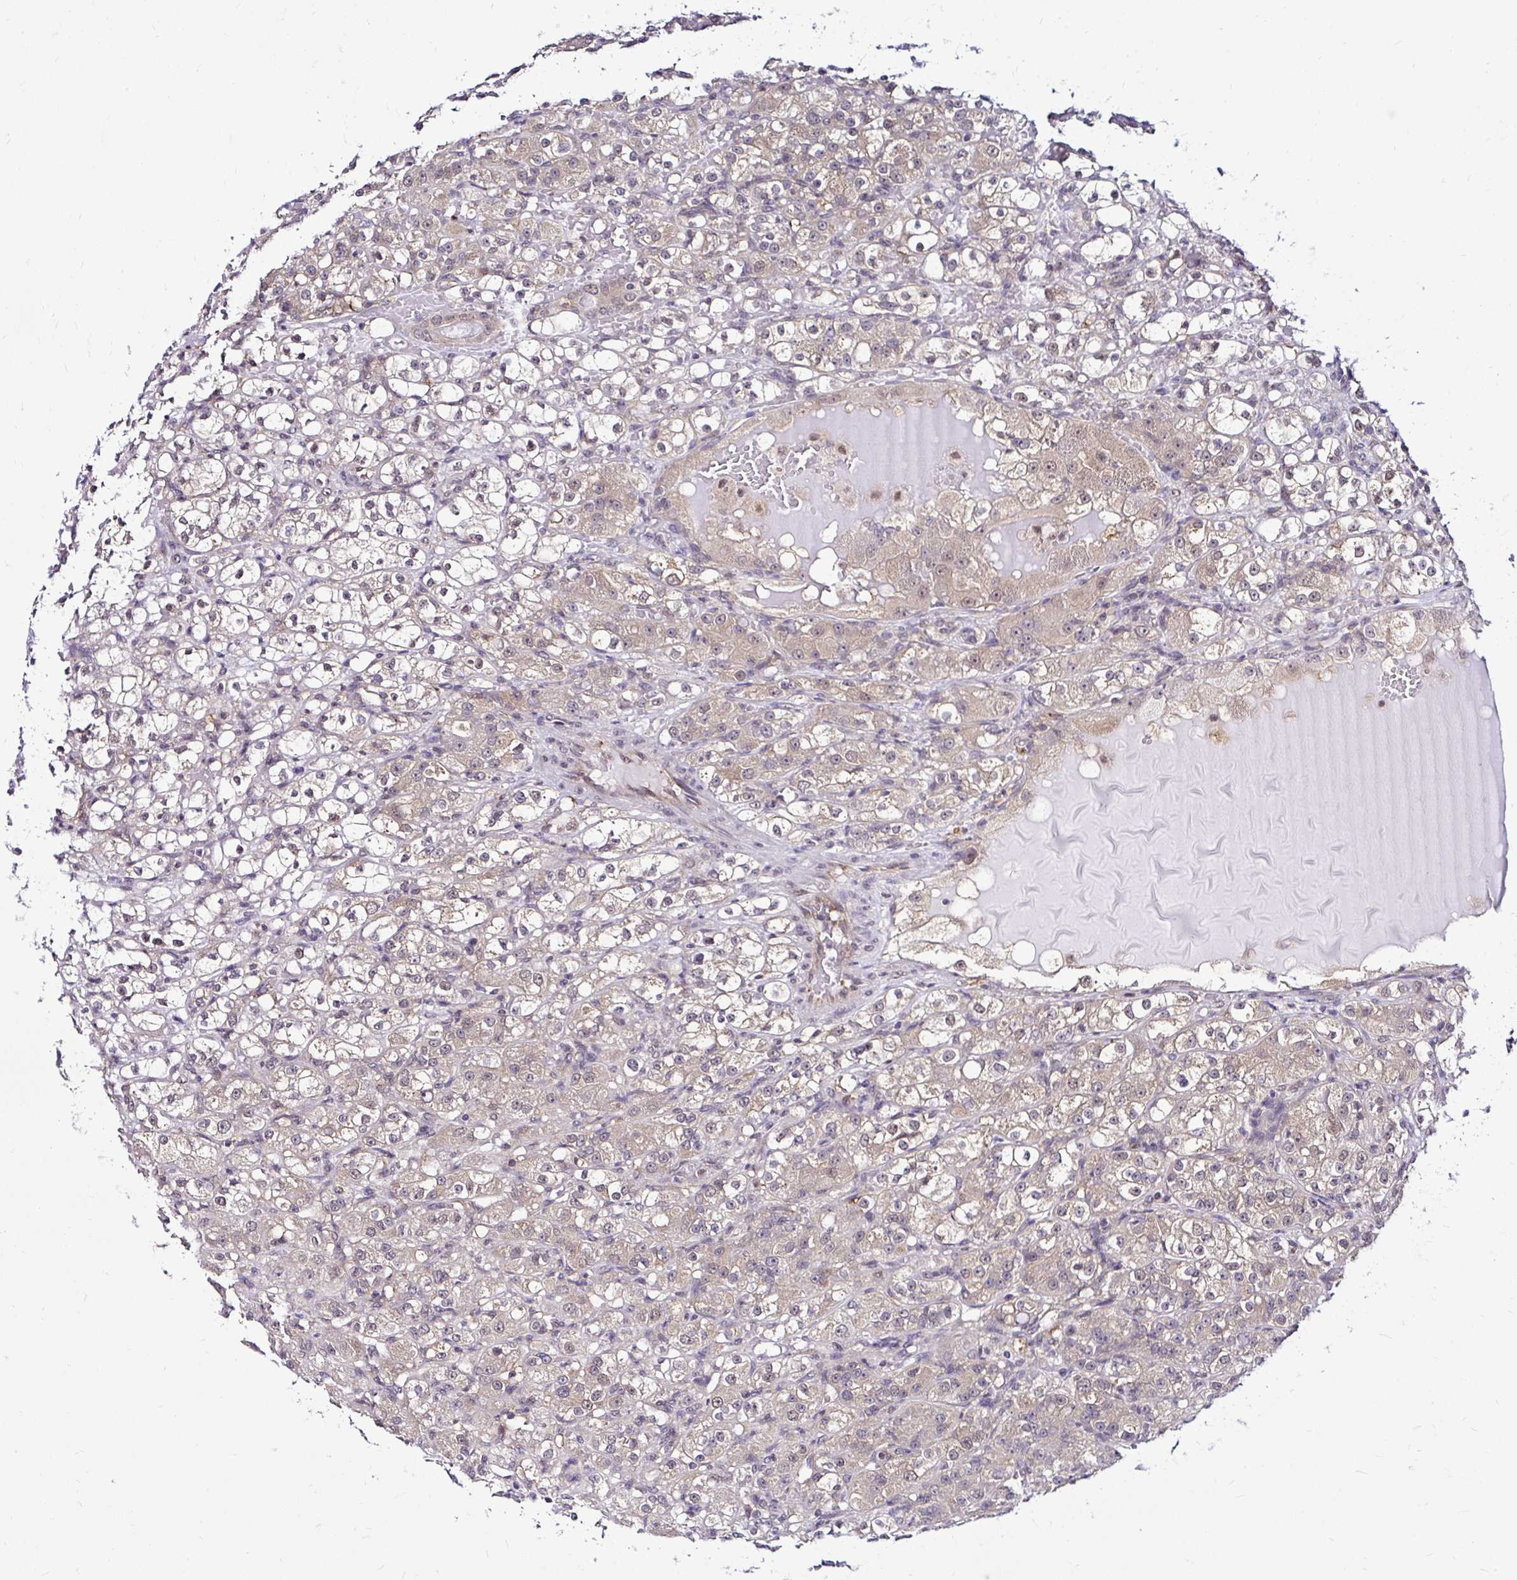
{"staining": {"intensity": "weak", "quantity": "25%-75%", "location": "cytoplasmic/membranous,nuclear"}, "tissue": "renal cancer", "cell_type": "Tumor cells", "image_type": "cancer", "snomed": [{"axis": "morphology", "description": "Normal tissue, NOS"}, {"axis": "morphology", "description": "Adenocarcinoma, NOS"}, {"axis": "topography", "description": "Kidney"}], "caption": "Protein expression analysis of human renal adenocarcinoma reveals weak cytoplasmic/membranous and nuclear expression in about 25%-75% of tumor cells. Nuclei are stained in blue.", "gene": "PSMD3", "patient": {"sex": "male", "age": 61}}